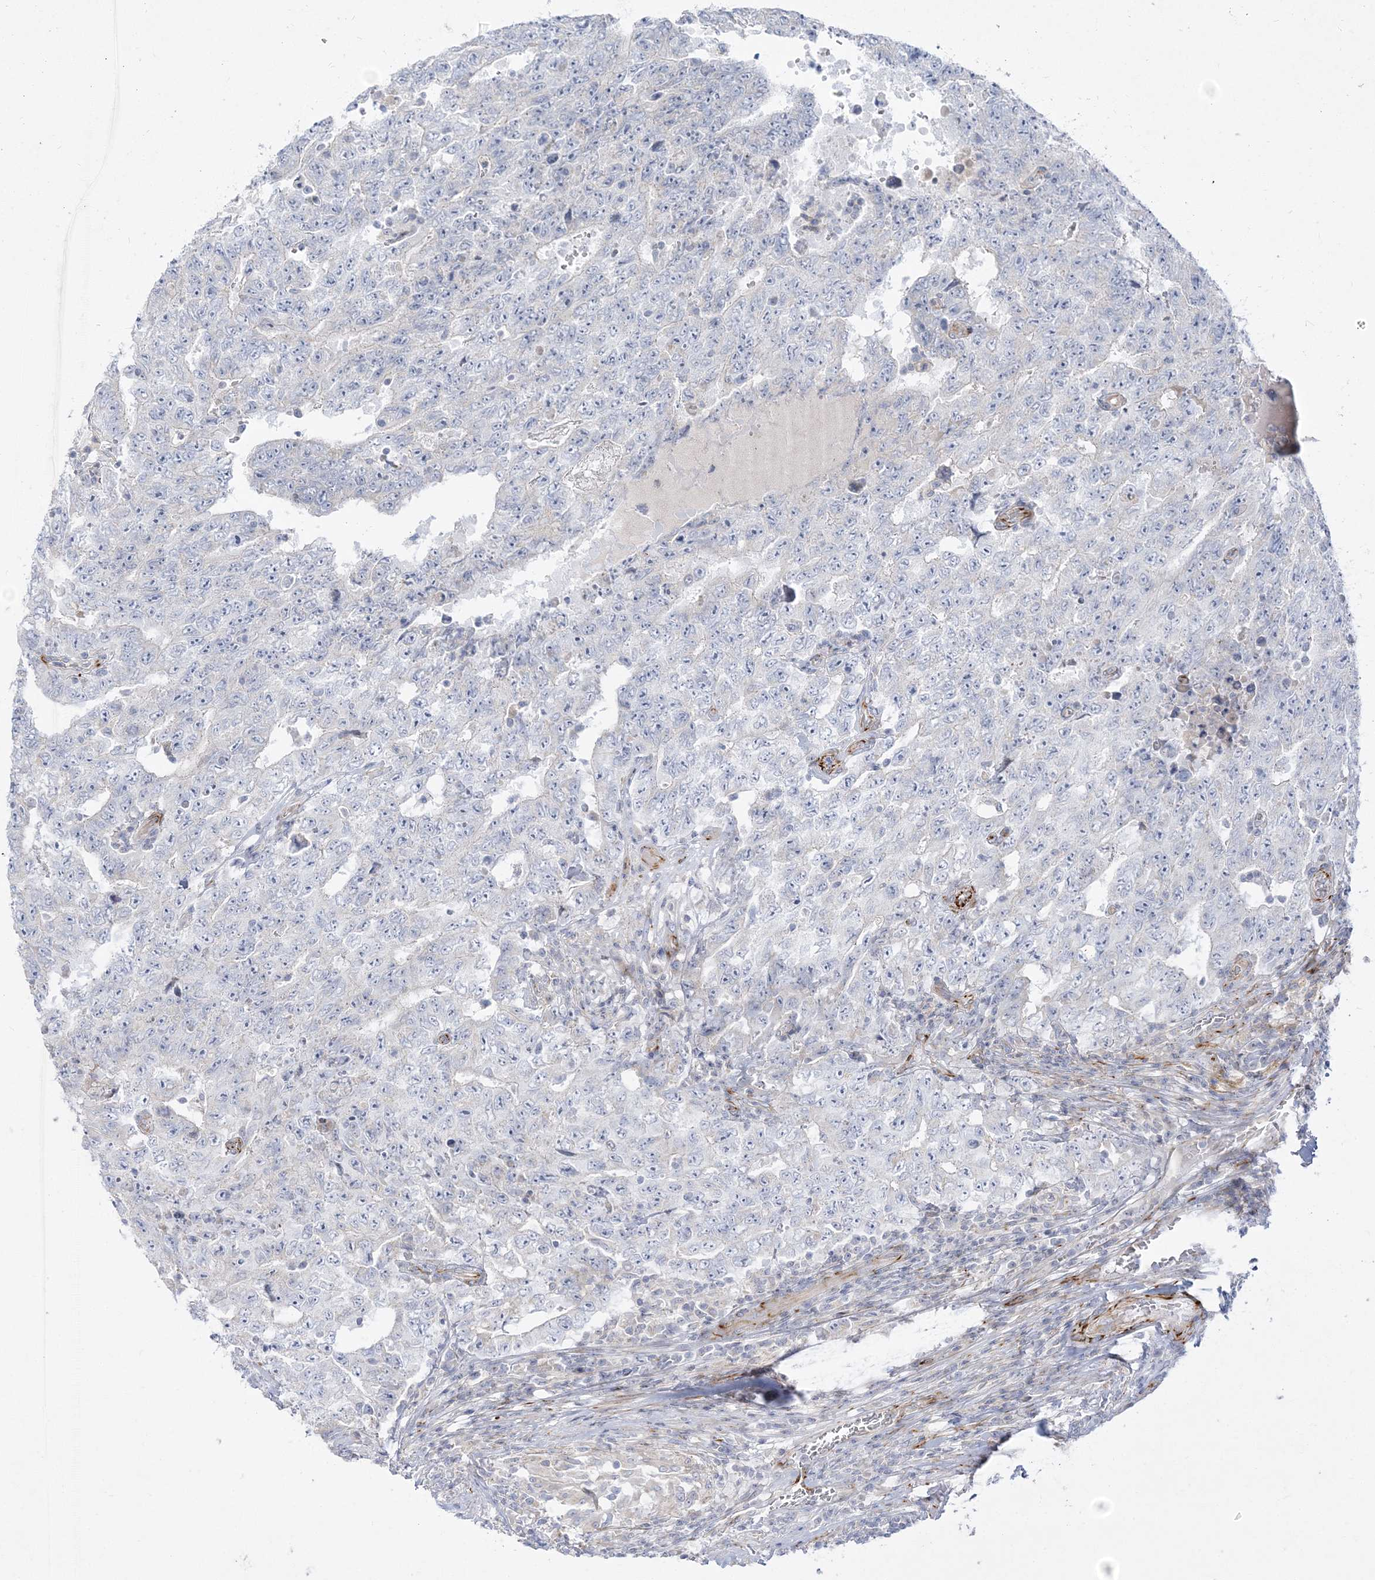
{"staining": {"intensity": "negative", "quantity": "none", "location": "none"}, "tissue": "testis cancer", "cell_type": "Tumor cells", "image_type": "cancer", "snomed": [{"axis": "morphology", "description": "Carcinoma, Embryonal, NOS"}, {"axis": "topography", "description": "Testis"}], "caption": "An immunohistochemistry (IHC) photomicrograph of testis cancer is shown. There is no staining in tumor cells of testis cancer.", "gene": "GPAT2", "patient": {"sex": "male", "age": 26}}